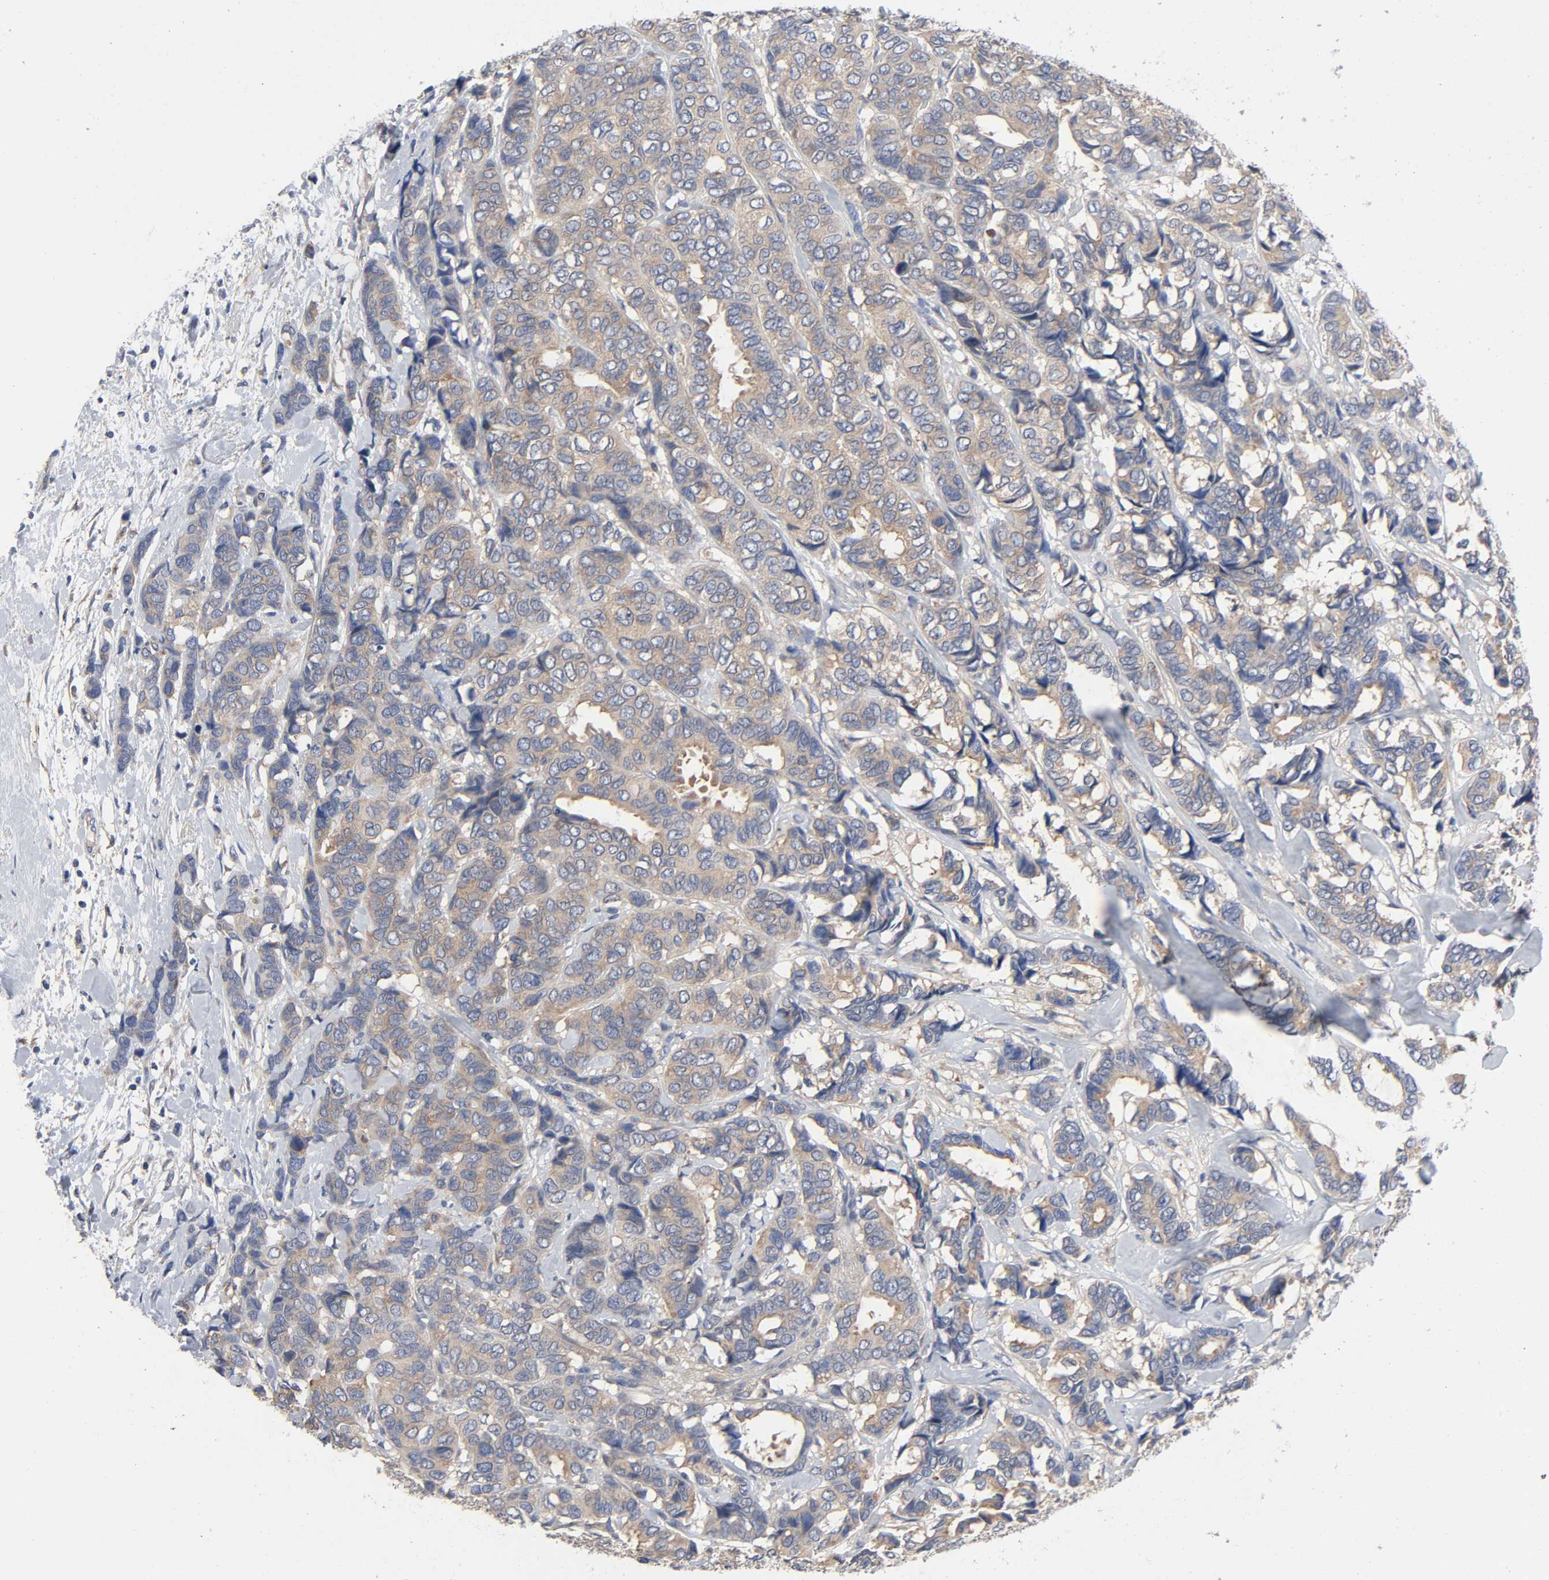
{"staining": {"intensity": "moderate", "quantity": ">75%", "location": "cytoplasmic/membranous"}, "tissue": "breast cancer", "cell_type": "Tumor cells", "image_type": "cancer", "snomed": [{"axis": "morphology", "description": "Duct carcinoma"}, {"axis": "topography", "description": "Breast"}], "caption": "Immunohistochemical staining of human breast intraductal carcinoma displays medium levels of moderate cytoplasmic/membranous protein expression in about >75% of tumor cells.", "gene": "DYNLT3", "patient": {"sex": "female", "age": 87}}